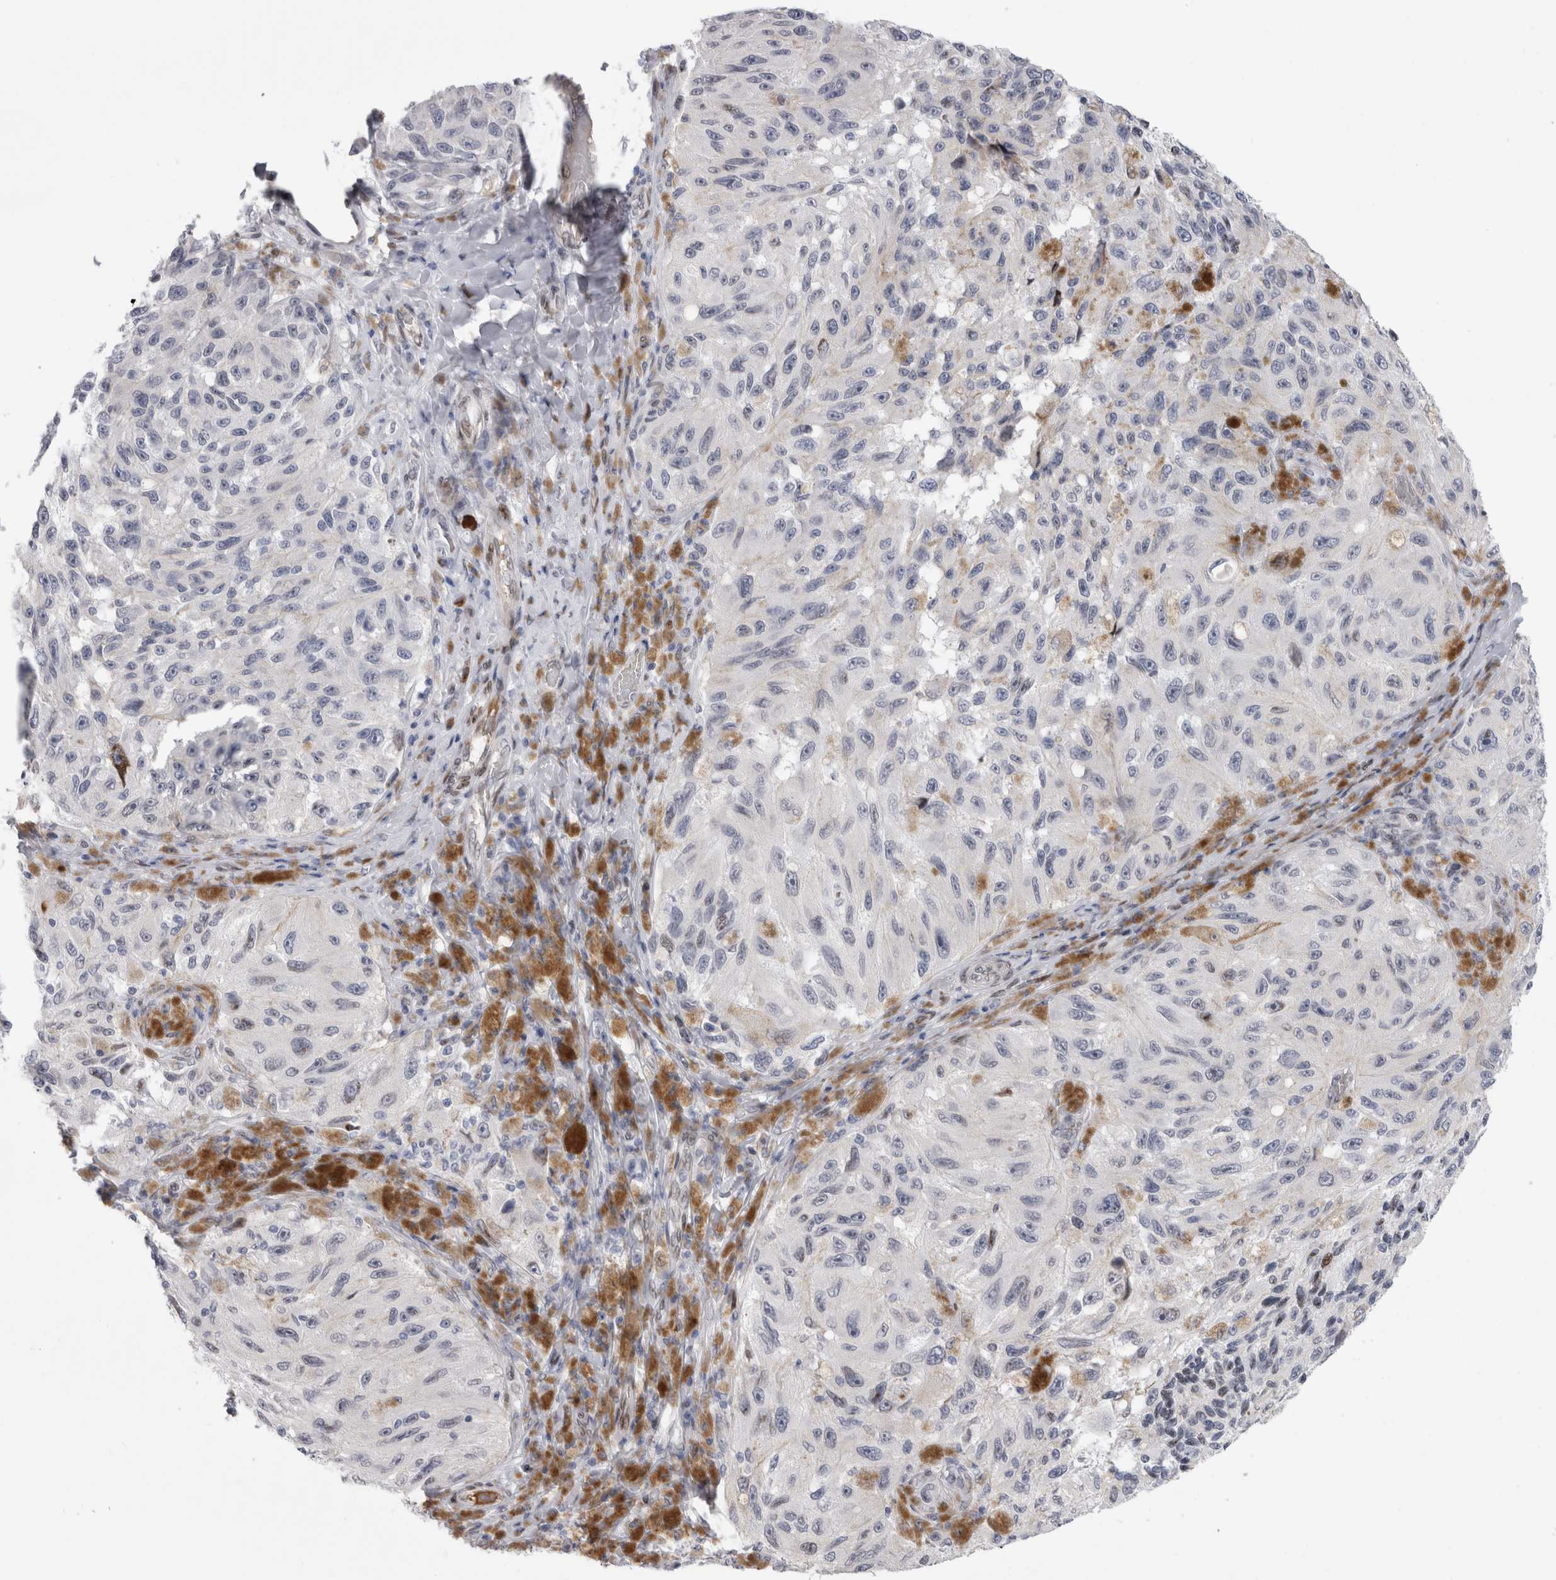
{"staining": {"intensity": "weak", "quantity": "<25%", "location": "nuclear"}, "tissue": "melanoma", "cell_type": "Tumor cells", "image_type": "cancer", "snomed": [{"axis": "morphology", "description": "Malignant melanoma, NOS"}, {"axis": "topography", "description": "Skin"}], "caption": "This is an immunohistochemistry (IHC) photomicrograph of melanoma. There is no expression in tumor cells.", "gene": "DMTN", "patient": {"sex": "female", "age": 73}}